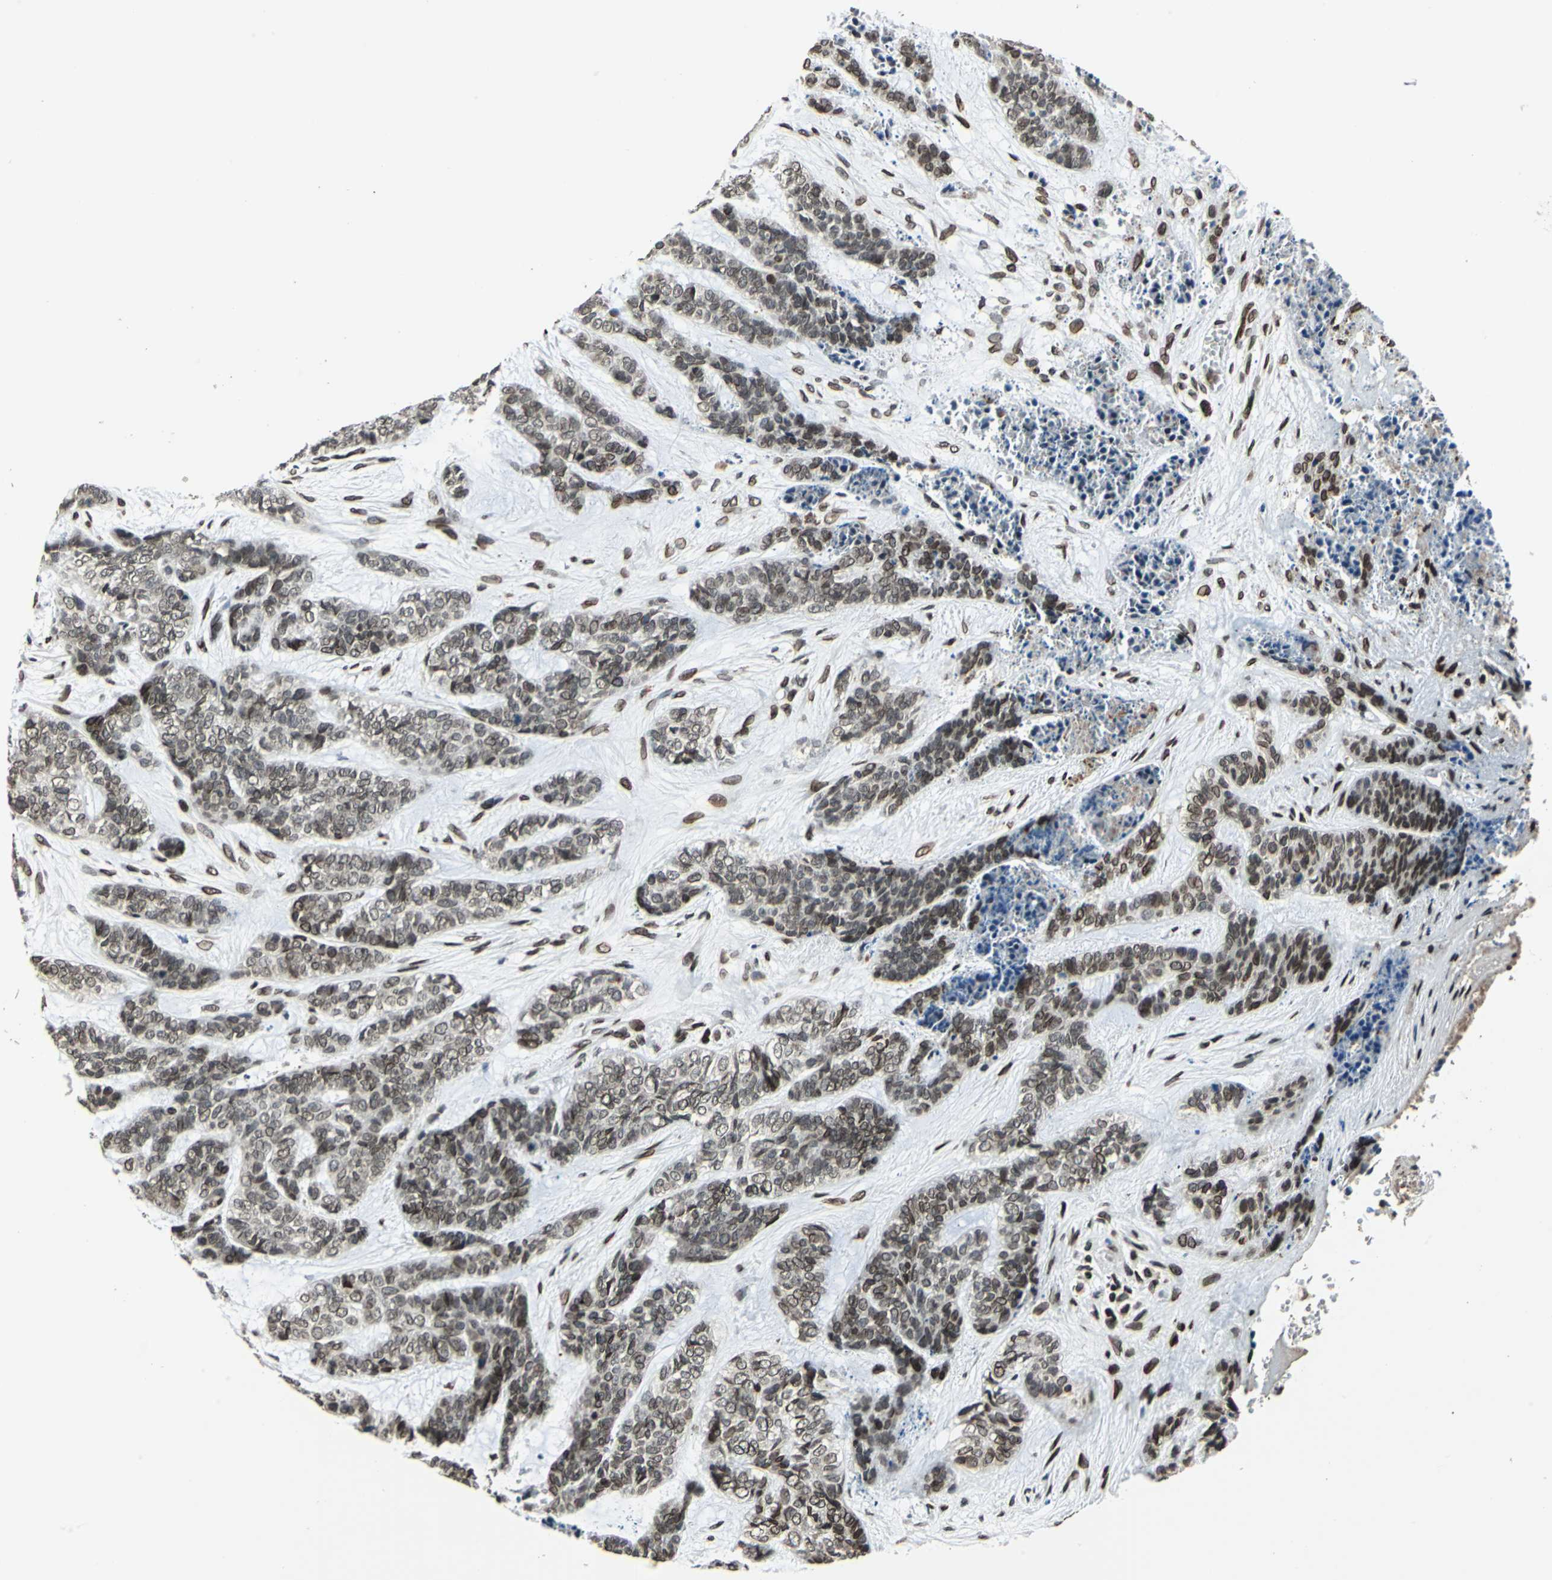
{"staining": {"intensity": "moderate", "quantity": ">75%", "location": "cytoplasmic/membranous,nuclear"}, "tissue": "skin cancer", "cell_type": "Tumor cells", "image_type": "cancer", "snomed": [{"axis": "morphology", "description": "Basal cell carcinoma"}, {"axis": "topography", "description": "Skin"}], "caption": "DAB immunohistochemical staining of human skin cancer (basal cell carcinoma) exhibits moderate cytoplasmic/membranous and nuclear protein expression in approximately >75% of tumor cells.", "gene": "ISY1", "patient": {"sex": "female", "age": 64}}